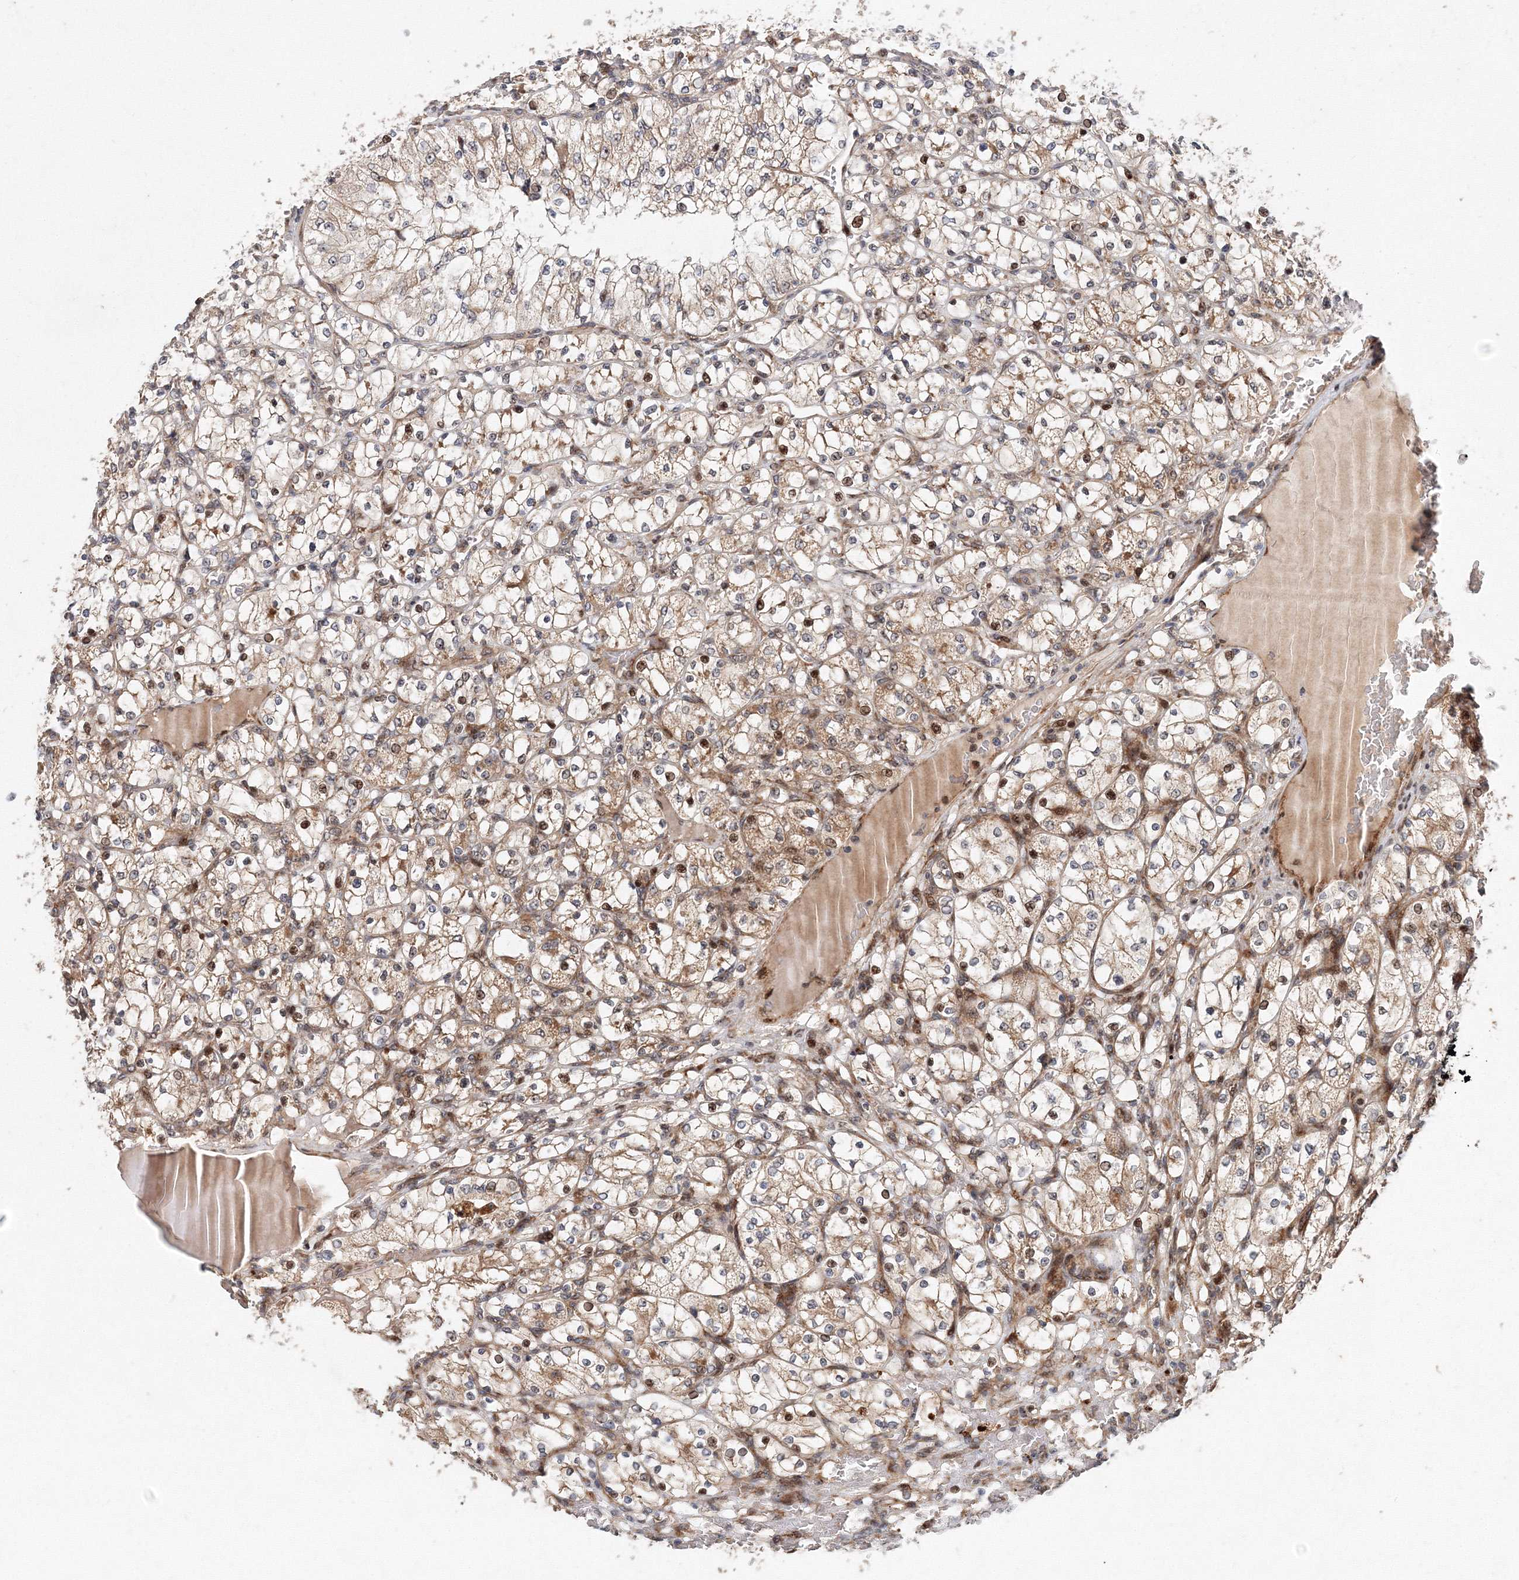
{"staining": {"intensity": "moderate", "quantity": ">75%", "location": "cytoplasmic/membranous,nuclear"}, "tissue": "renal cancer", "cell_type": "Tumor cells", "image_type": "cancer", "snomed": [{"axis": "morphology", "description": "Adenocarcinoma, NOS"}, {"axis": "topography", "description": "Kidney"}], "caption": "Immunohistochemistry image of renal cancer (adenocarcinoma) stained for a protein (brown), which demonstrates medium levels of moderate cytoplasmic/membranous and nuclear positivity in approximately >75% of tumor cells.", "gene": "ANKAR", "patient": {"sex": "female", "age": 69}}